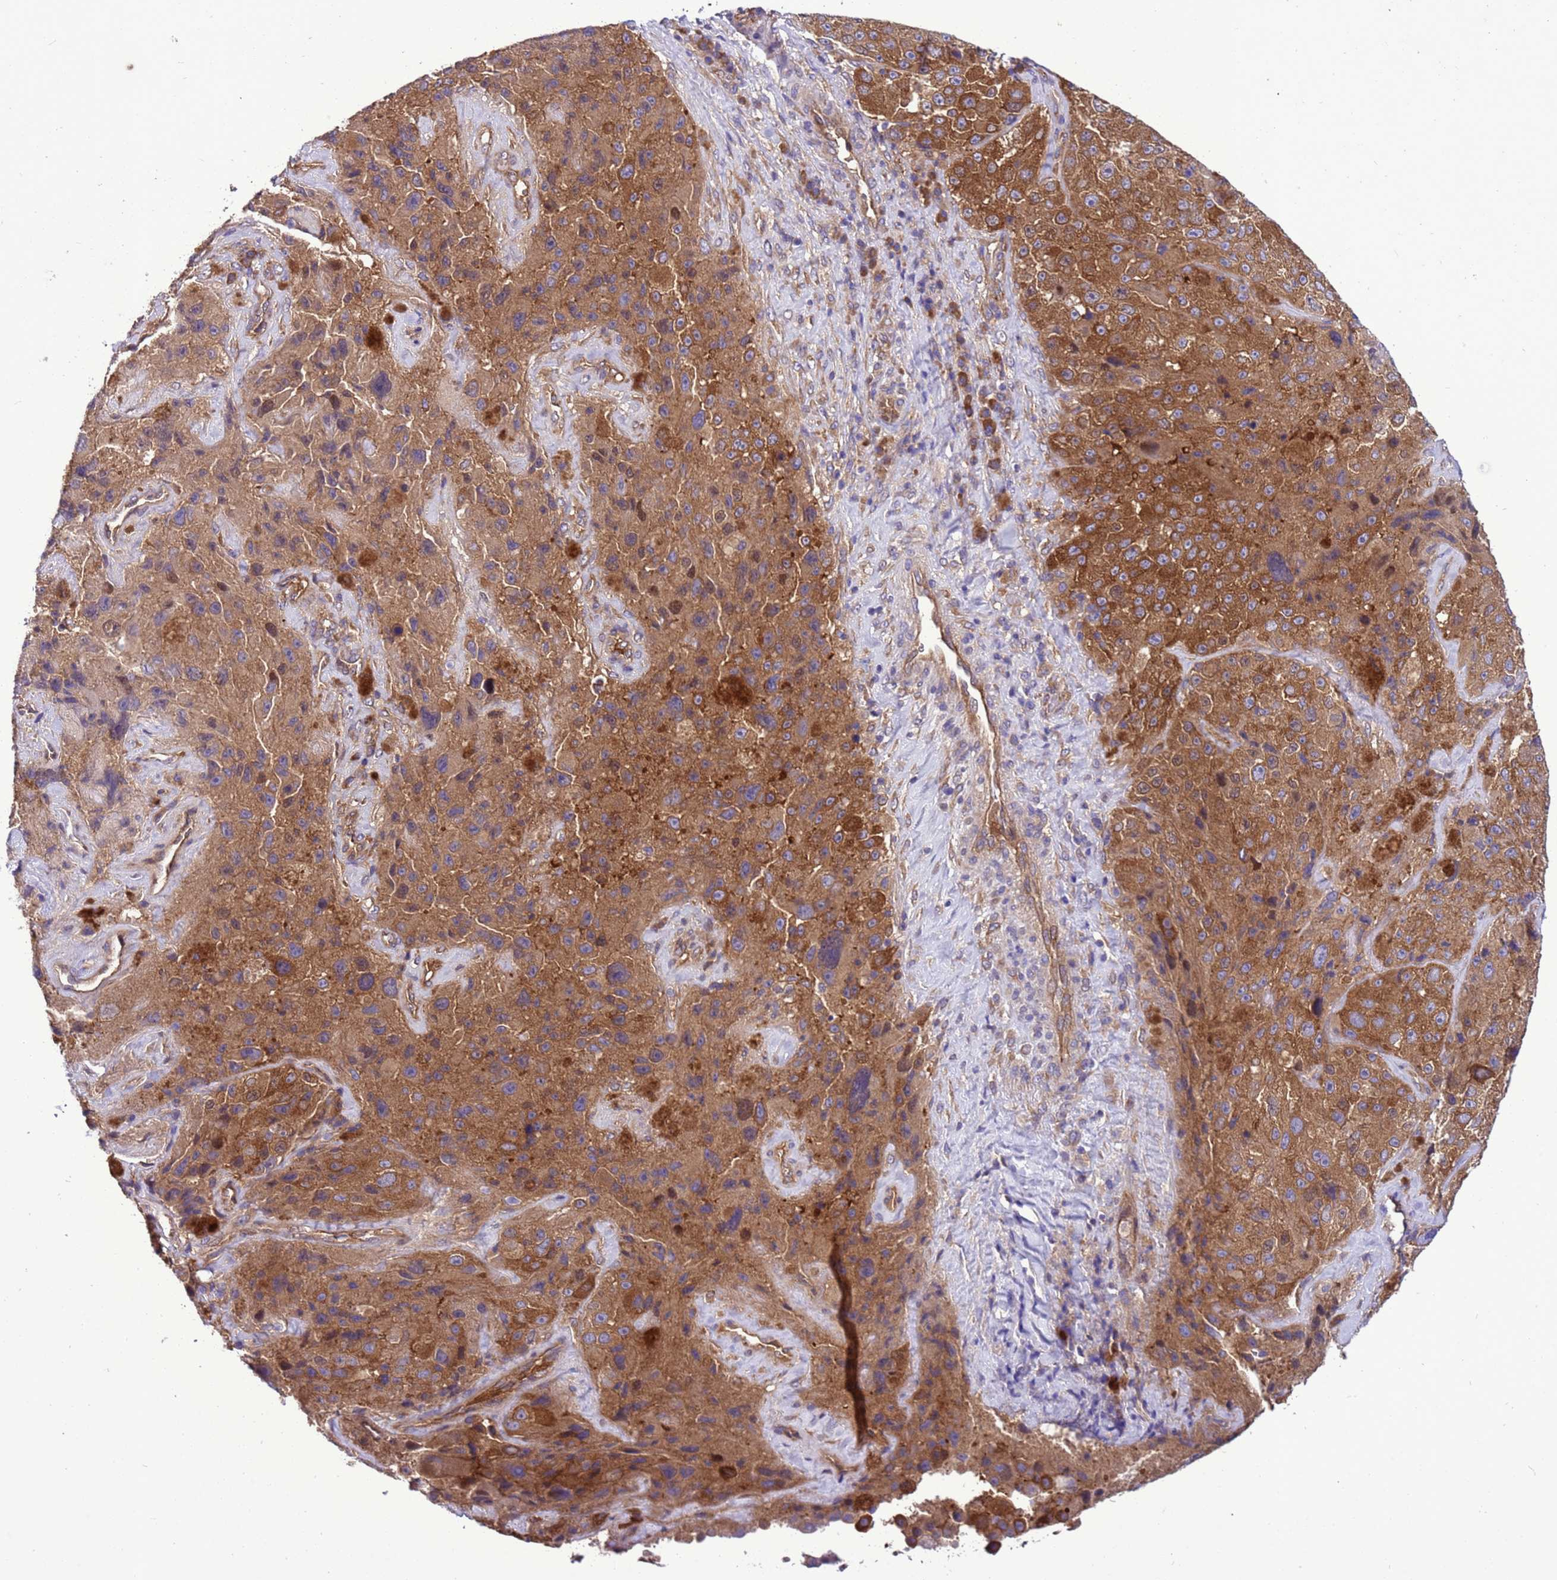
{"staining": {"intensity": "strong", "quantity": ">75%", "location": "cytoplasmic/membranous"}, "tissue": "melanoma", "cell_type": "Tumor cells", "image_type": "cancer", "snomed": [{"axis": "morphology", "description": "Malignant melanoma, Metastatic site"}, {"axis": "topography", "description": "Lymph node"}], "caption": "High-power microscopy captured an immunohistochemistry image of malignant melanoma (metastatic site), revealing strong cytoplasmic/membranous expression in about >75% of tumor cells.", "gene": "RABEP2", "patient": {"sex": "male", "age": 62}}